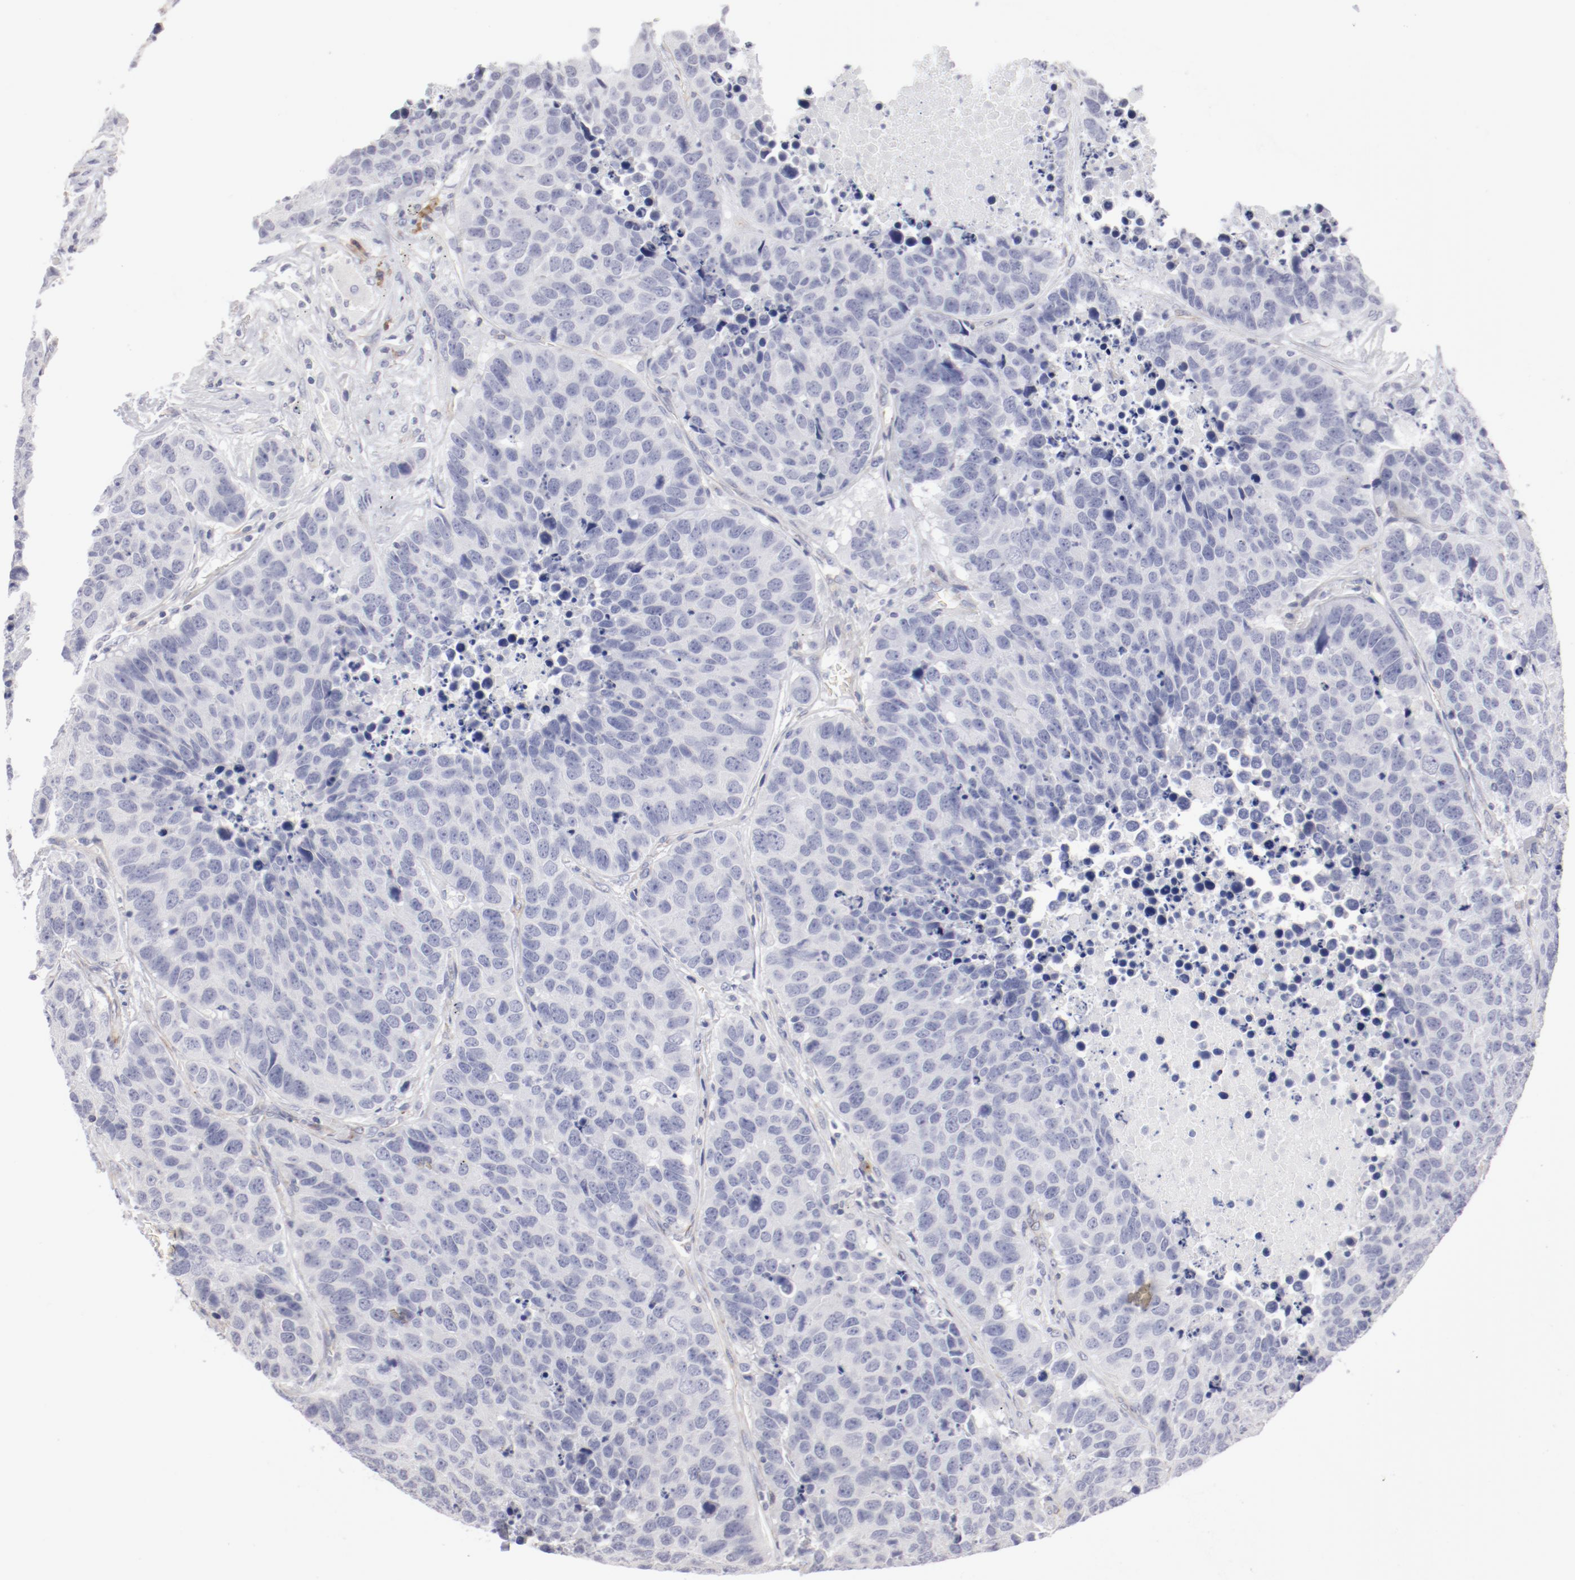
{"staining": {"intensity": "negative", "quantity": "none", "location": "none"}, "tissue": "carcinoid", "cell_type": "Tumor cells", "image_type": "cancer", "snomed": [{"axis": "morphology", "description": "Carcinoid, malignant, NOS"}, {"axis": "topography", "description": "Lung"}], "caption": "Tumor cells are negative for protein expression in human malignant carcinoid. (Immunohistochemistry (ihc), brightfield microscopy, high magnification).", "gene": "LAX1", "patient": {"sex": "male", "age": 60}}